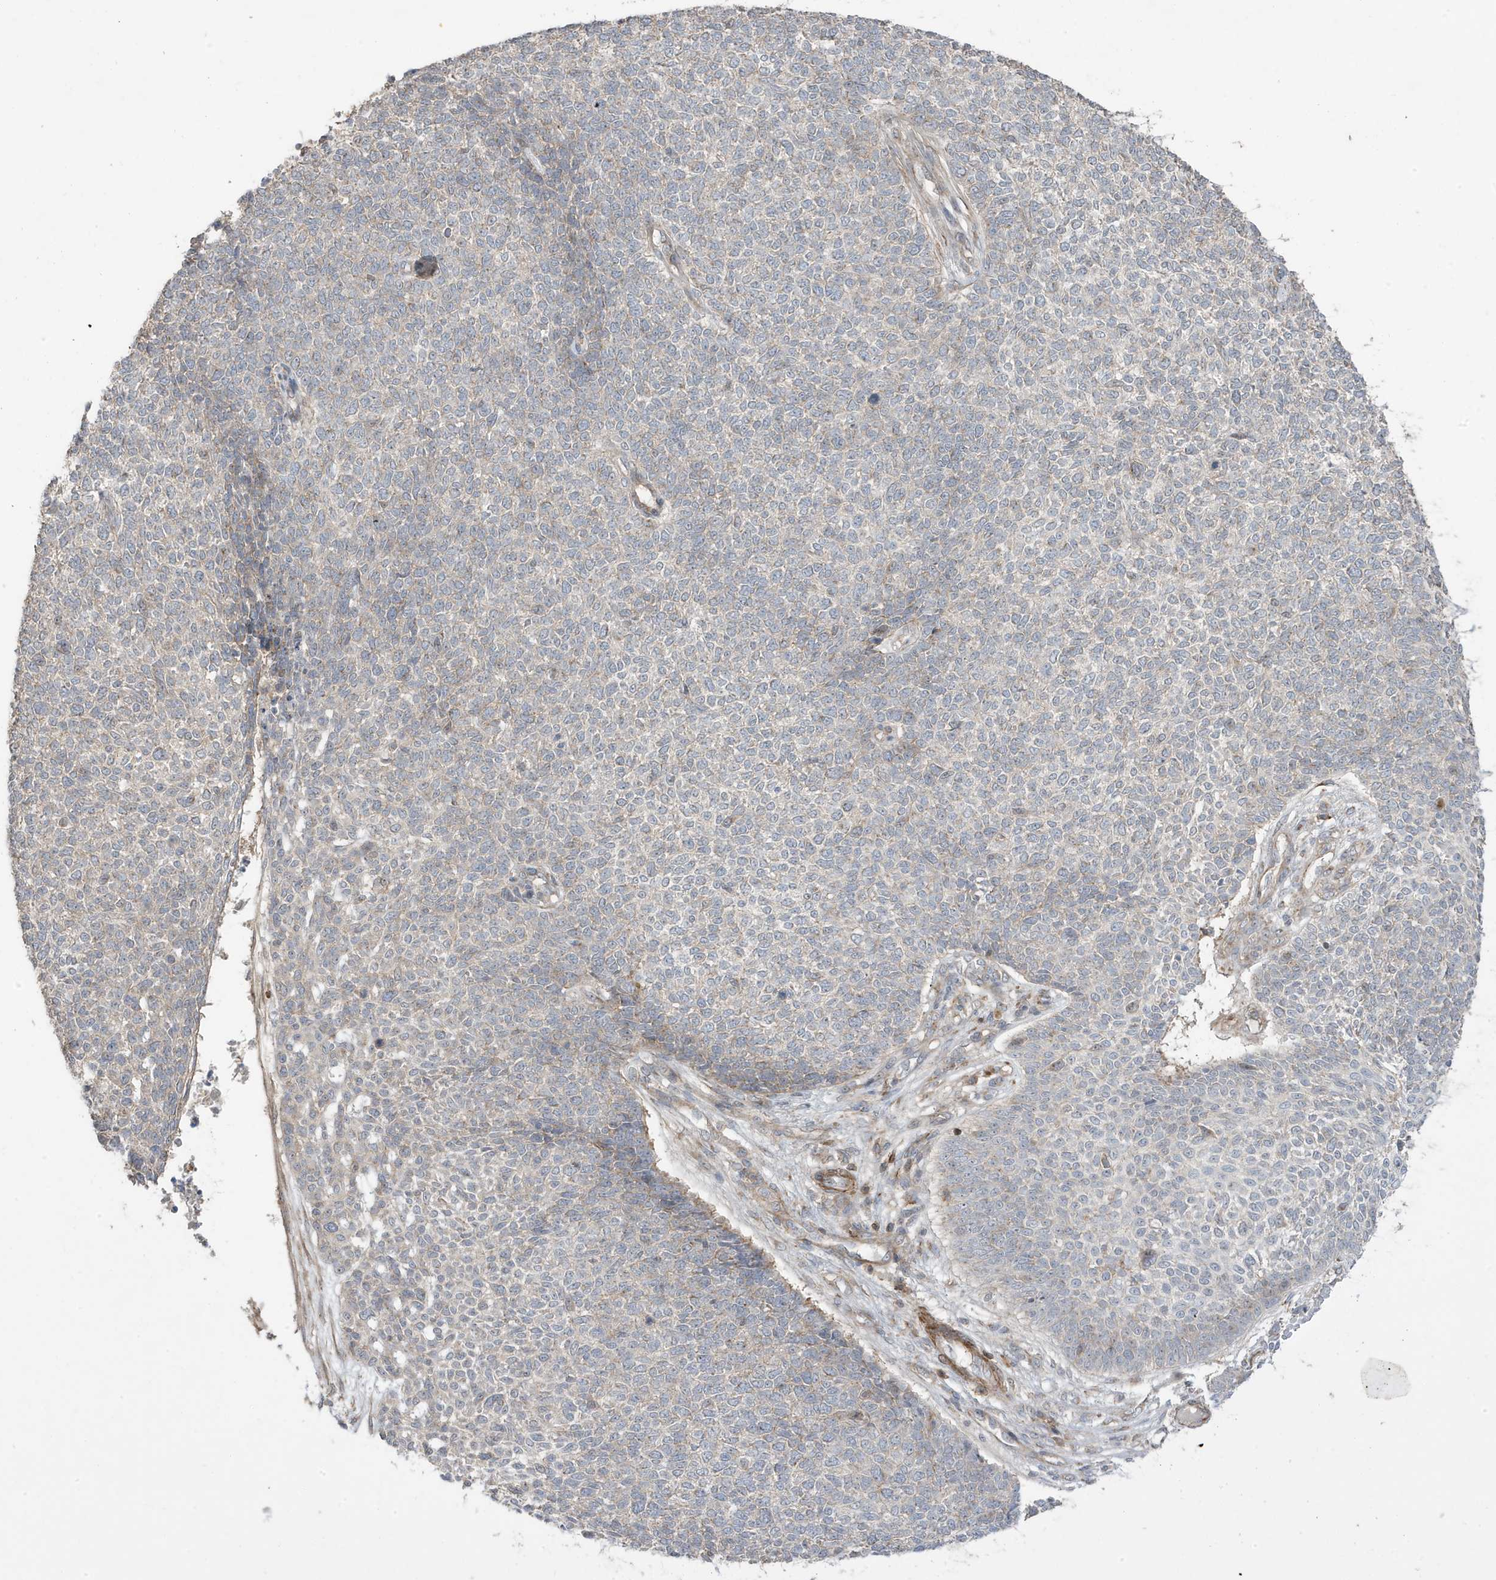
{"staining": {"intensity": "negative", "quantity": "none", "location": "none"}, "tissue": "skin cancer", "cell_type": "Tumor cells", "image_type": "cancer", "snomed": [{"axis": "morphology", "description": "Basal cell carcinoma"}, {"axis": "topography", "description": "Skin"}], "caption": "The image shows no significant staining in tumor cells of skin cancer. Nuclei are stained in blue.", "gene": "CETN3", "patient": {"sex": "female", "age": 84}}